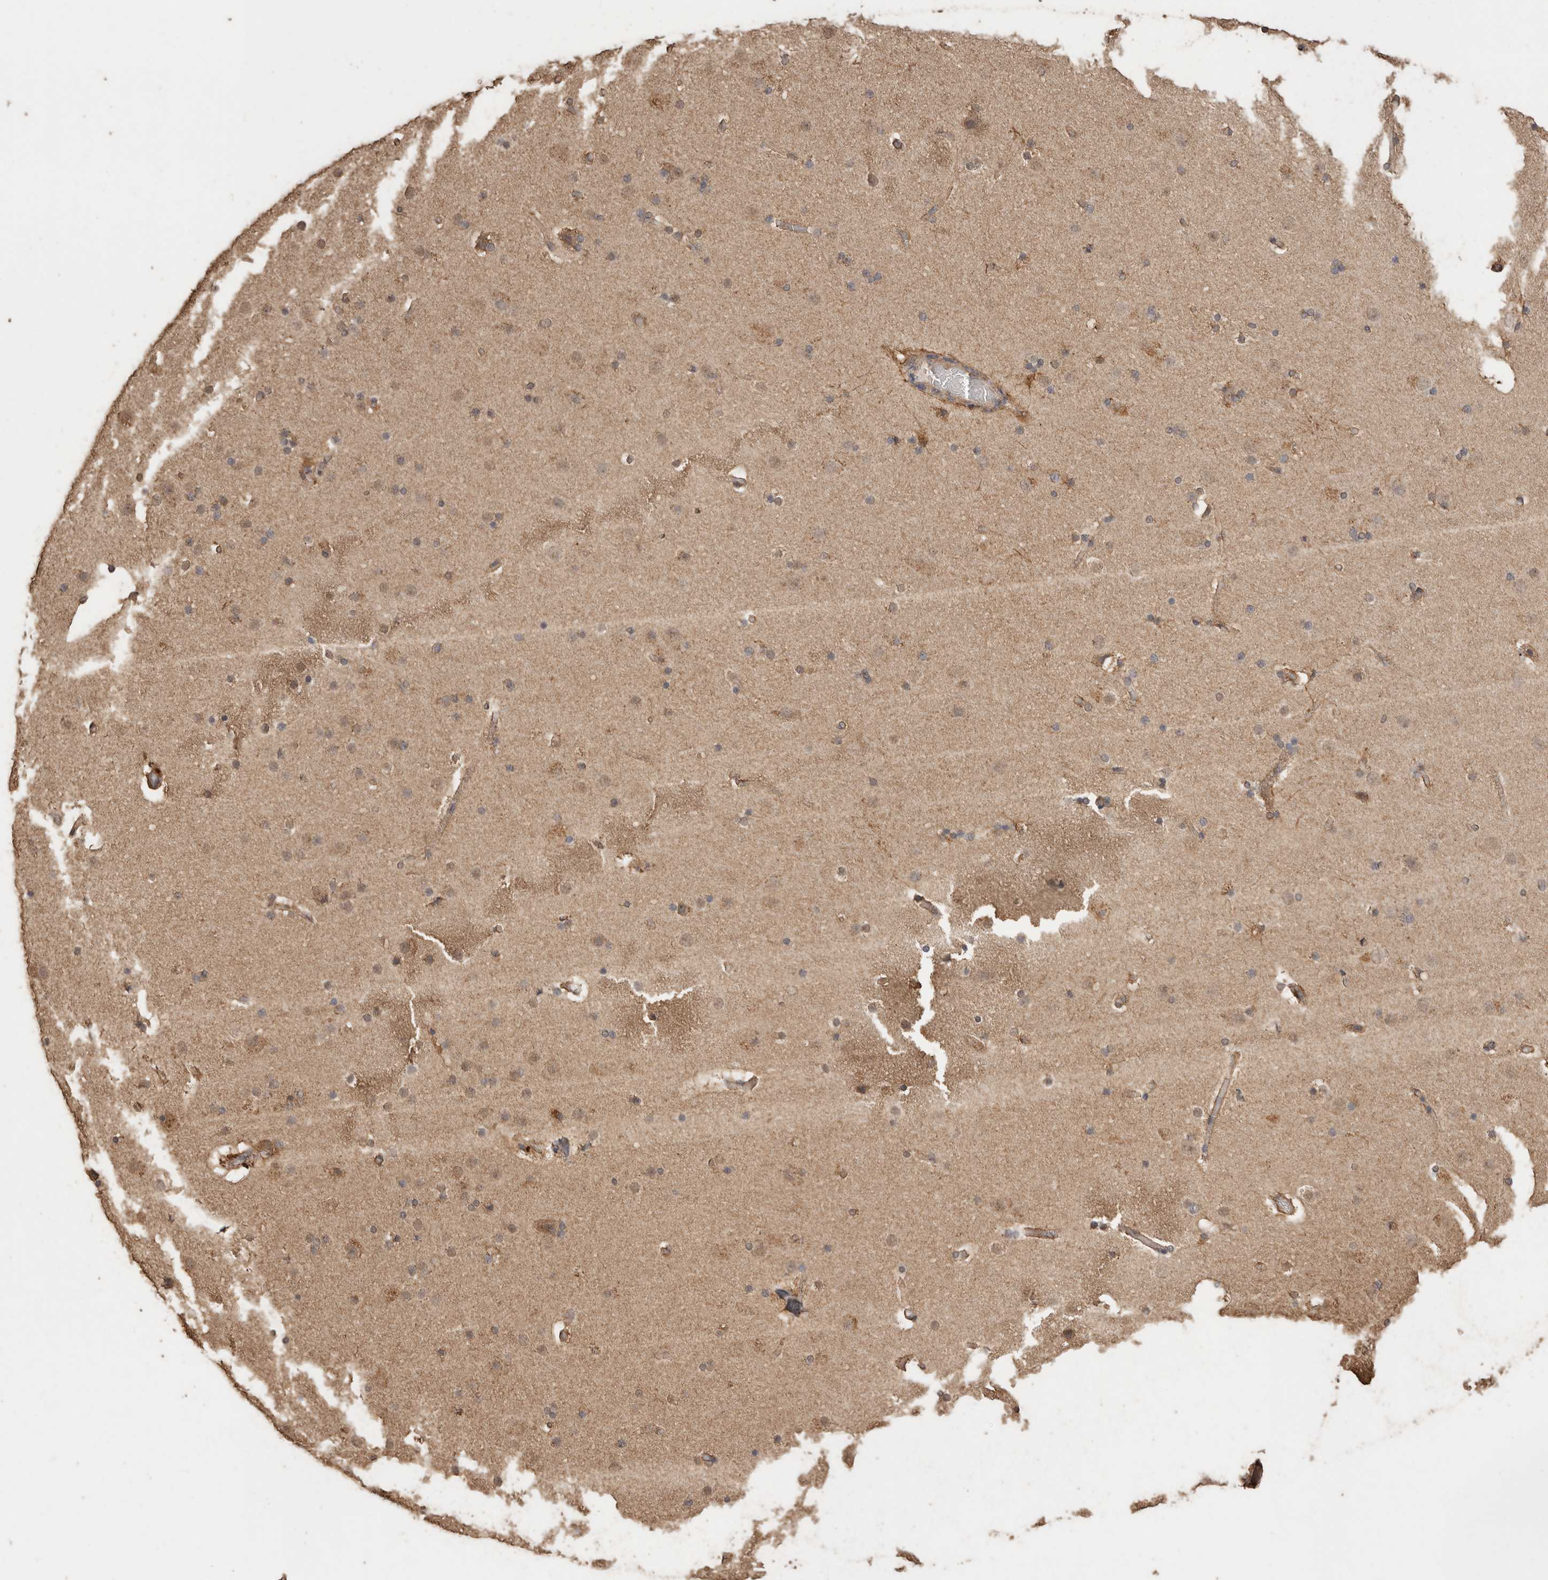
{"staining": {"intensity": "weak", "quantity": ">75%", "location": "cytoplasmic/membranous"}, "tissue": "cerebral cortex", "cell_type": "Endothelial cells", "image_type": "normal", "snomed": [{"axis": "morphology", "description": "Normal tissue, NOS"}, {"axis": "topography", "description": "Cerebral cortex"}], "caption": "Immunohistochemistry (IHC) of benign human cerebral cortex shows low levels of weak cytoplasmic/membranous expression in approximately >75% of endothelial cells. The protein is shown in brown color, while the nuclei are stained blue.", "gene": "CX3CL1", "patient": {"sex": "male", "age": 57}}